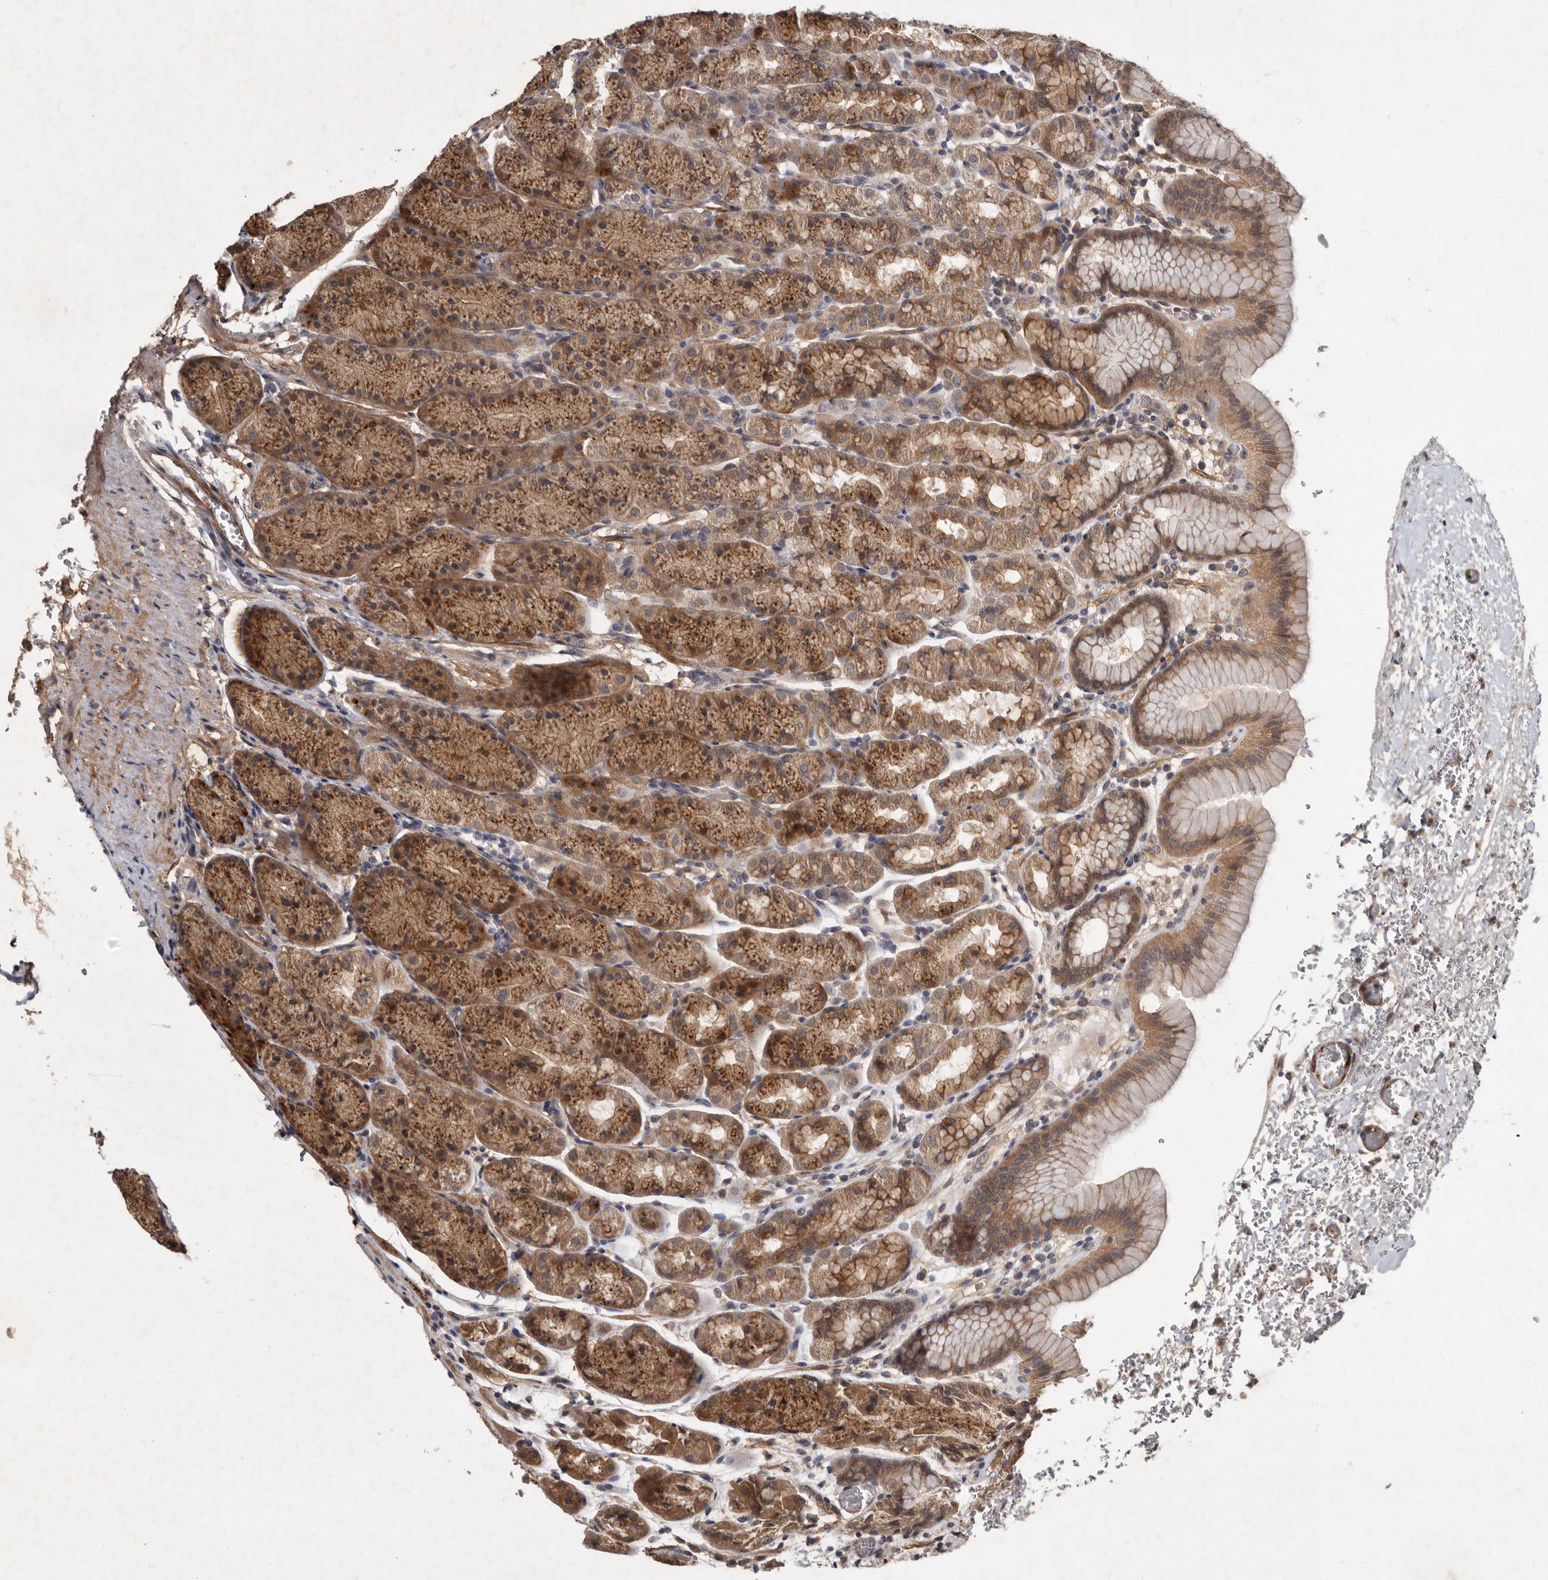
{"staining": {"intensity": "strong", "quantity": "25%-75%", "location": "cytoplasmic/membranous"}, "tissue": "stomach", "cell_type": "Glandular cells", "image_type": "normal", "snomed": [{"axis": "morphology", "description": "Normal tissue, NOS"}, {"axis": "topography", "description": "Stomach"}], "caption": "Protein staining of benign stomach reveals strong cytoplasmic/membranous staining in approximately 25%-75% of glandular cells. The staining was performed using DAB to visualize the protein expression in brown, while the nuclei were stained in blue with hematoxylin (Magnification: 20x).", "gene": "DNAJC28", "patient": {"sex": "male", "age": 42}}